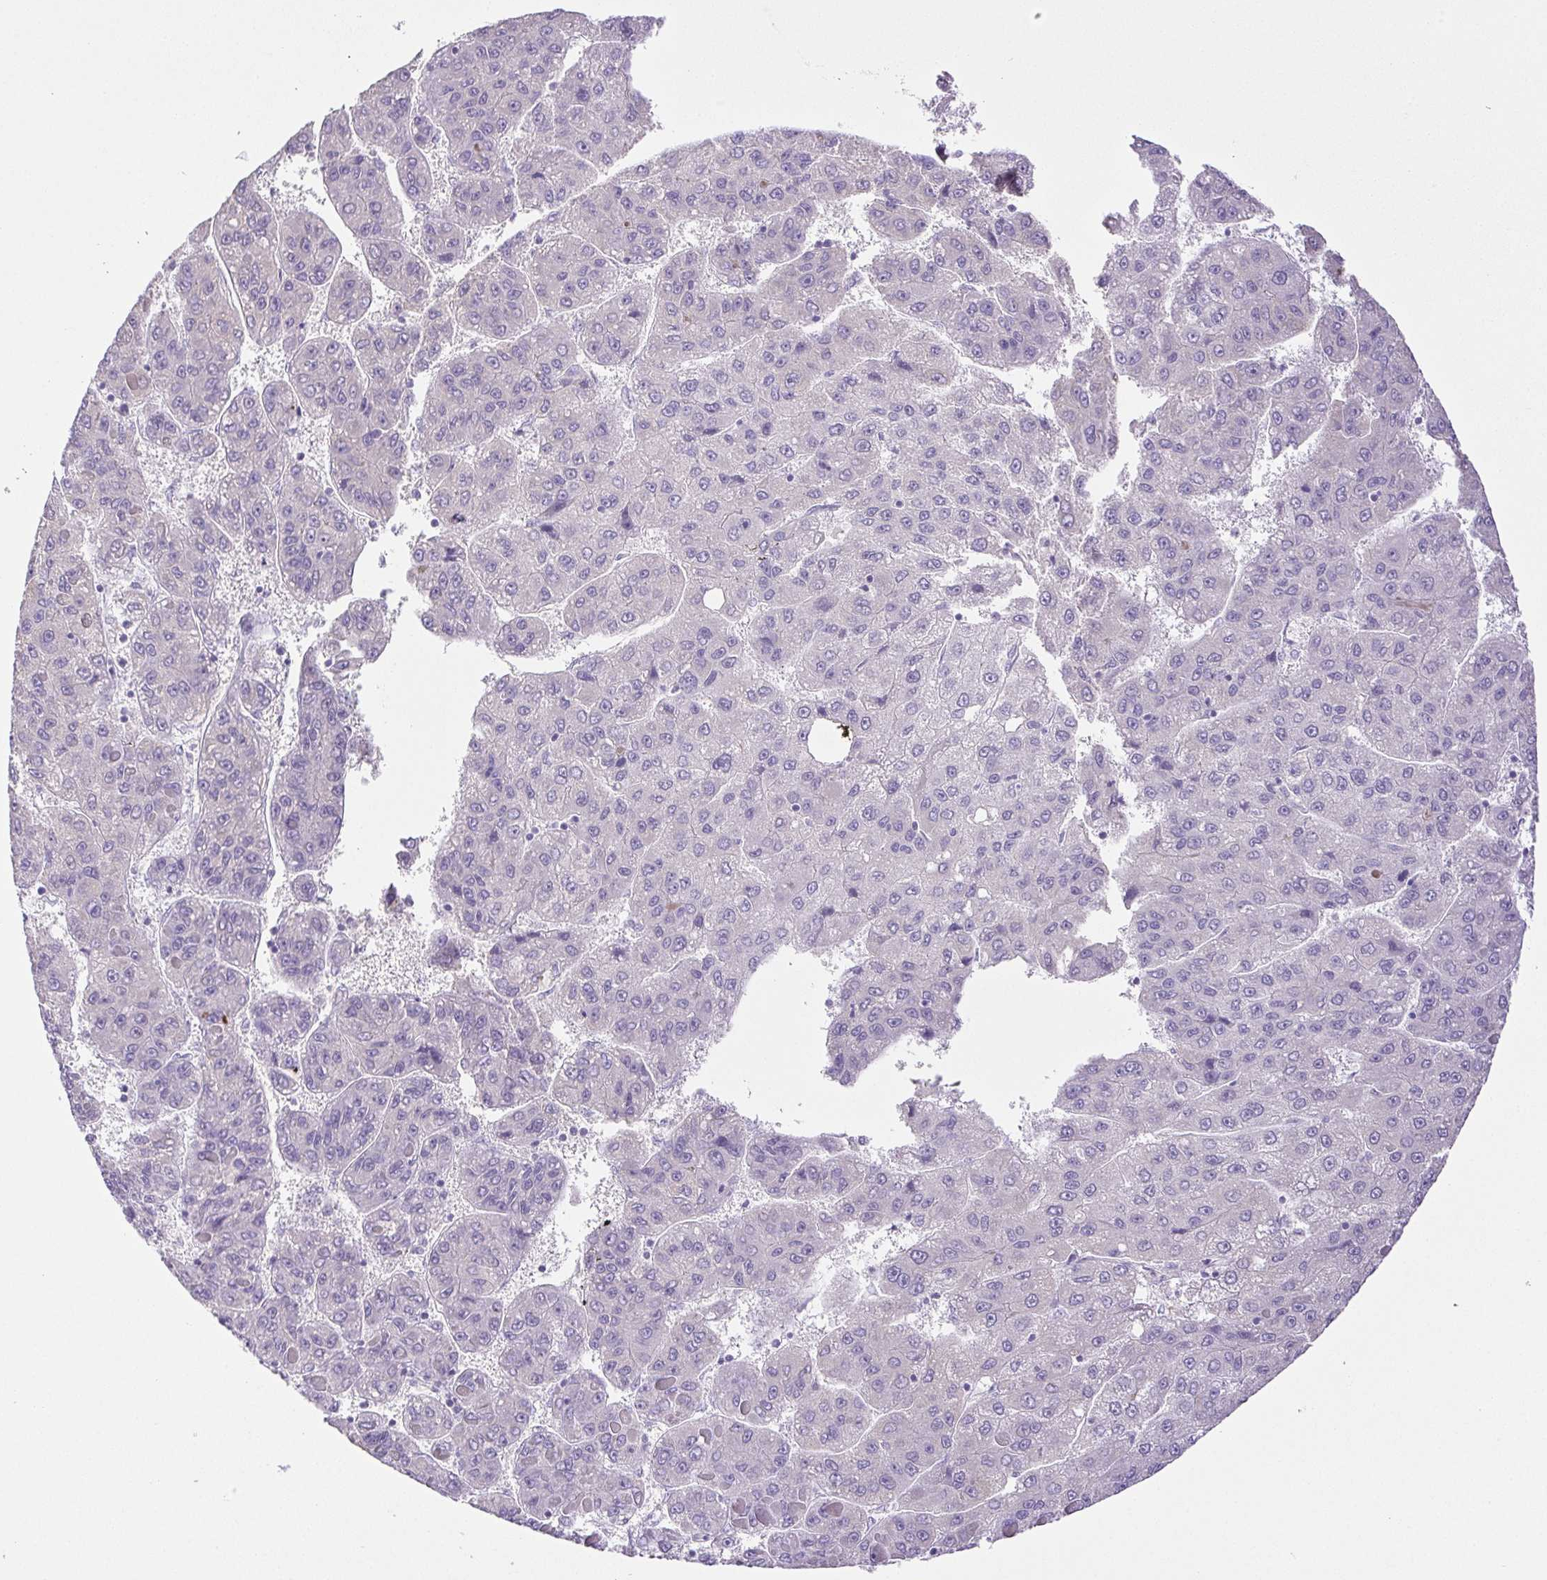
{"staining": {"intensity": "negative", "quantity": "none", "location": "none"}, "tissue": "liver cancer", "cell_type": "Tumor cells", "image_type": "cancer", "snomed": [{"axis": "morphology", "description": "Carcinoma, Hepatocellular, NOS"}, {"axis": "topography", "description": "Liver"}], "caption": "The immunohistochemistry (IHC) micrograph has no significant positivity in tumor cells of liver cancer (hepatocellular carcinoma) tissue.", "gene": "PAPPA2", "patient": {"sex": "female", "age": 82}}